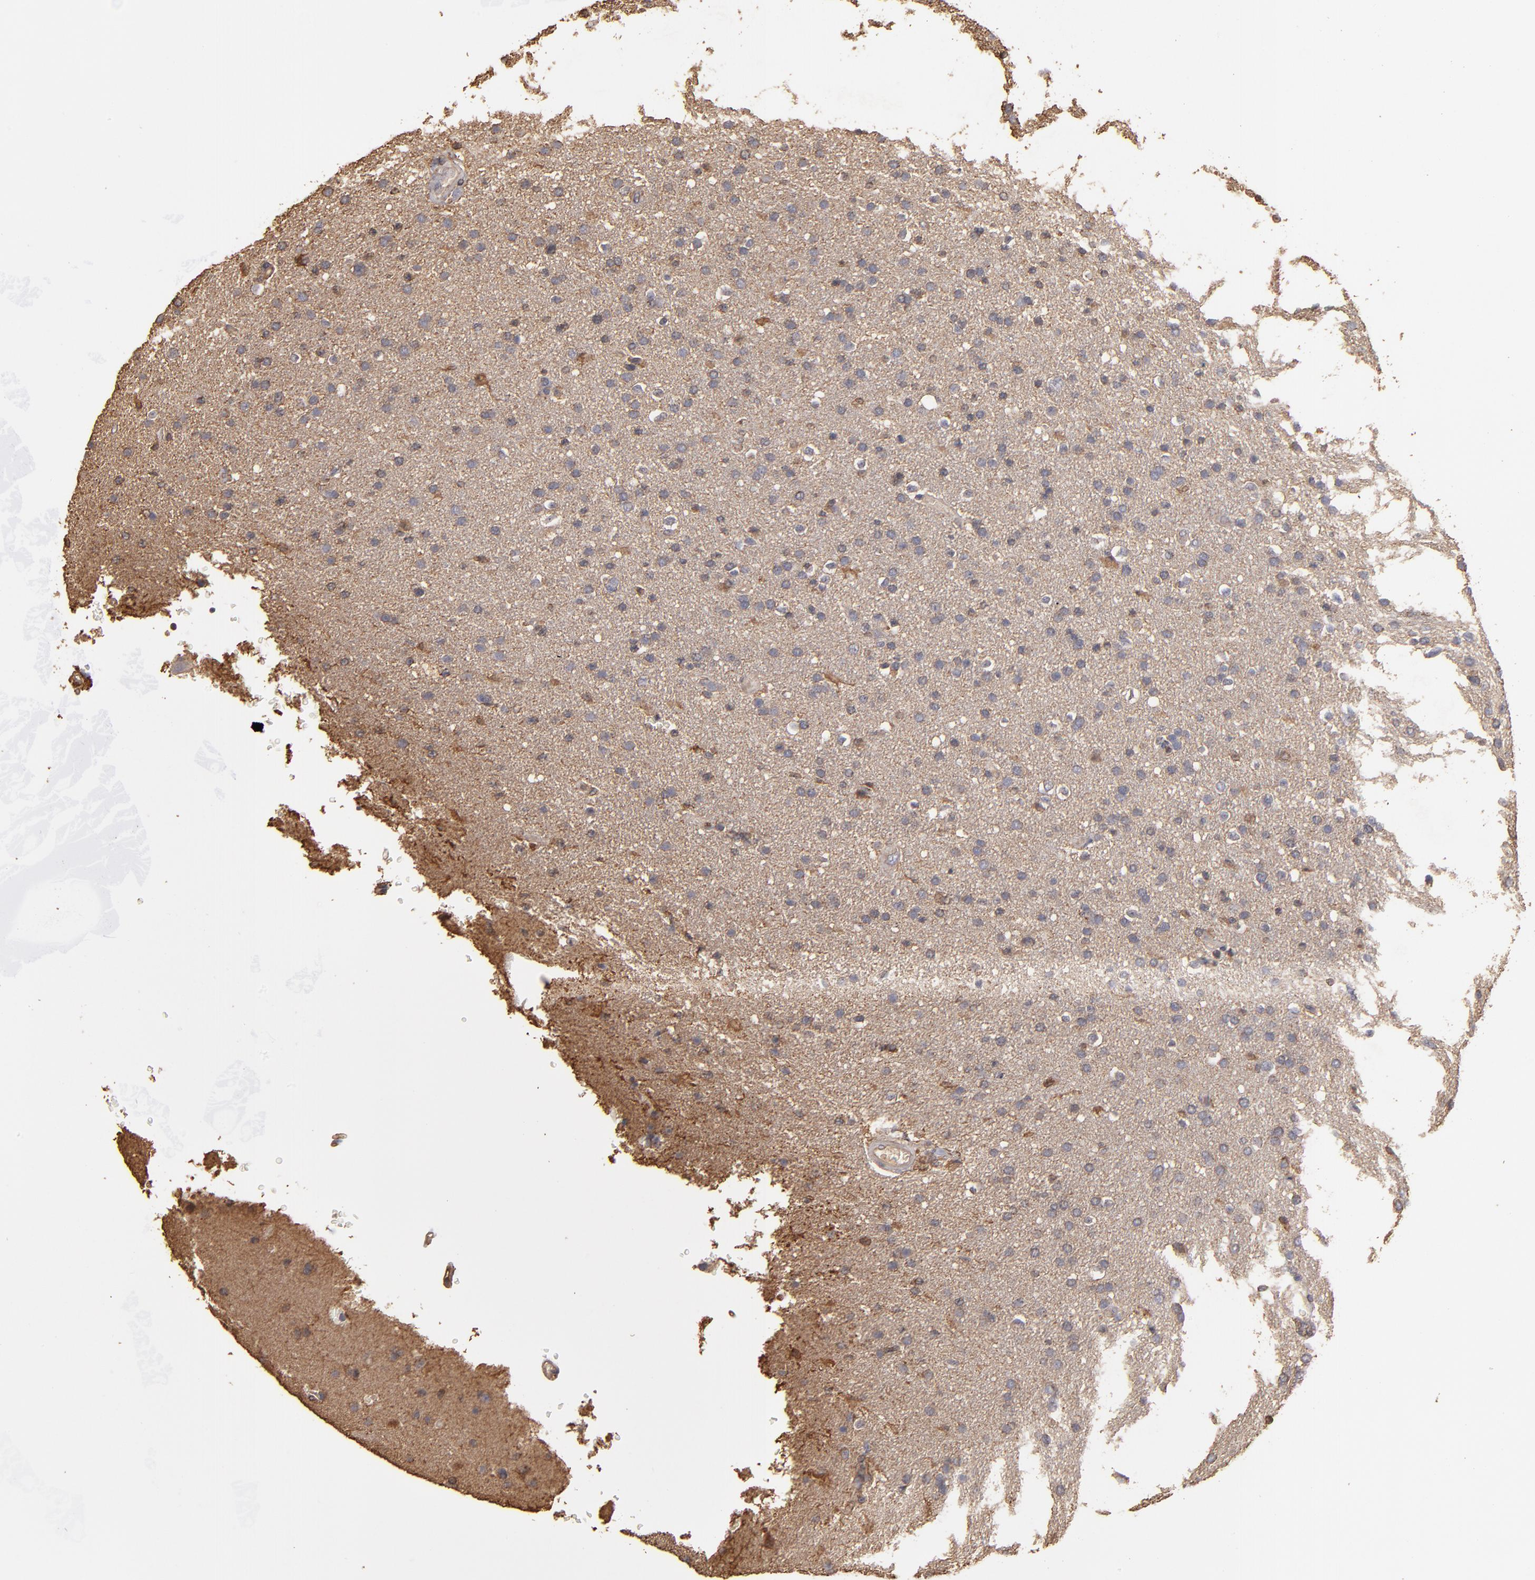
{"staining": {"intensity": "moderate", "quantity": "<25%", "location": "cytoplasmic/membranous"}, "tissue": "glioma", "cell_type": "Tumor cells", "image_type": "cancer", "snomed": [{"axis": "morphology", "description": "Glioma, malignant, High grade"}, {"axis": "topography", "description": "Brain"}], "caption": "DAB (3,3'-diaminobenzidine) immunohistochemical staining of glioma reveals moderate cytoplasmic/membranous protein staining in approximately <25% of tumor cells. The staining was performed using DAB to visualize the protein expression in brown, while the nuclei were stained in blue with hematoxylin (Magnification: 20x).", "gene": "DMD", "patient": {"sex": "male", "age": 33}}